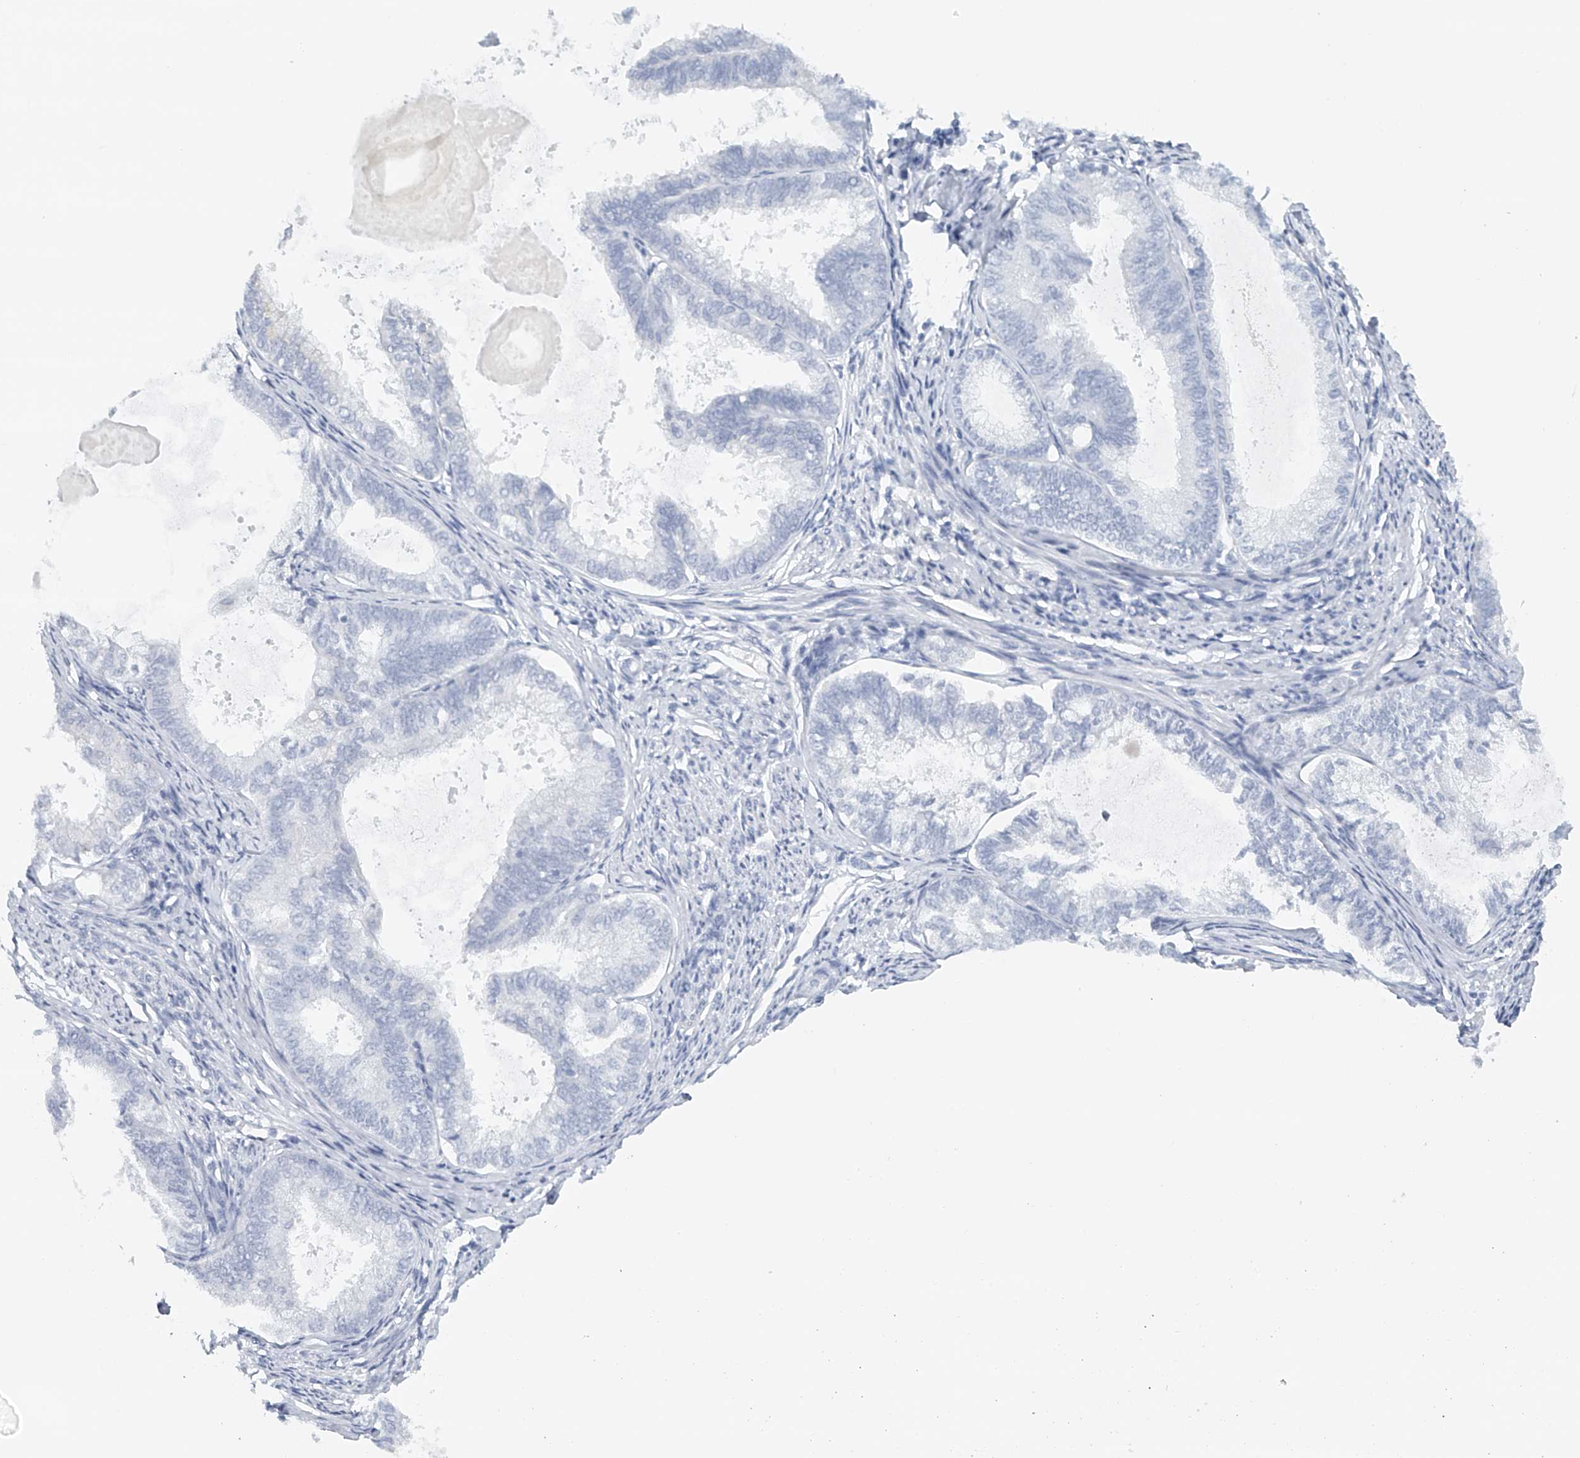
{"staining": {"intensity": "negative", "quantity": "none", "location": "none"}, "tissue": "endometrial cancer", "cell_type": "Tumor cells", "image_type": "cancer", "snomed": [{"axis": "morphology", "description": "Adenocarcinoma, NOS"}, {"axis": "topography", "description": "Endometrium"}], "caption": "There is no significant expression in tumor cells of endometrial adenocarcinoma. The staining is performed using DAB (3,3'-diaminobenzidine) brown chromogen with nuclei counter-stained in using hematoxylin.", "gene": "FAT2", "patient": {"sex": "female", "age": 86}}